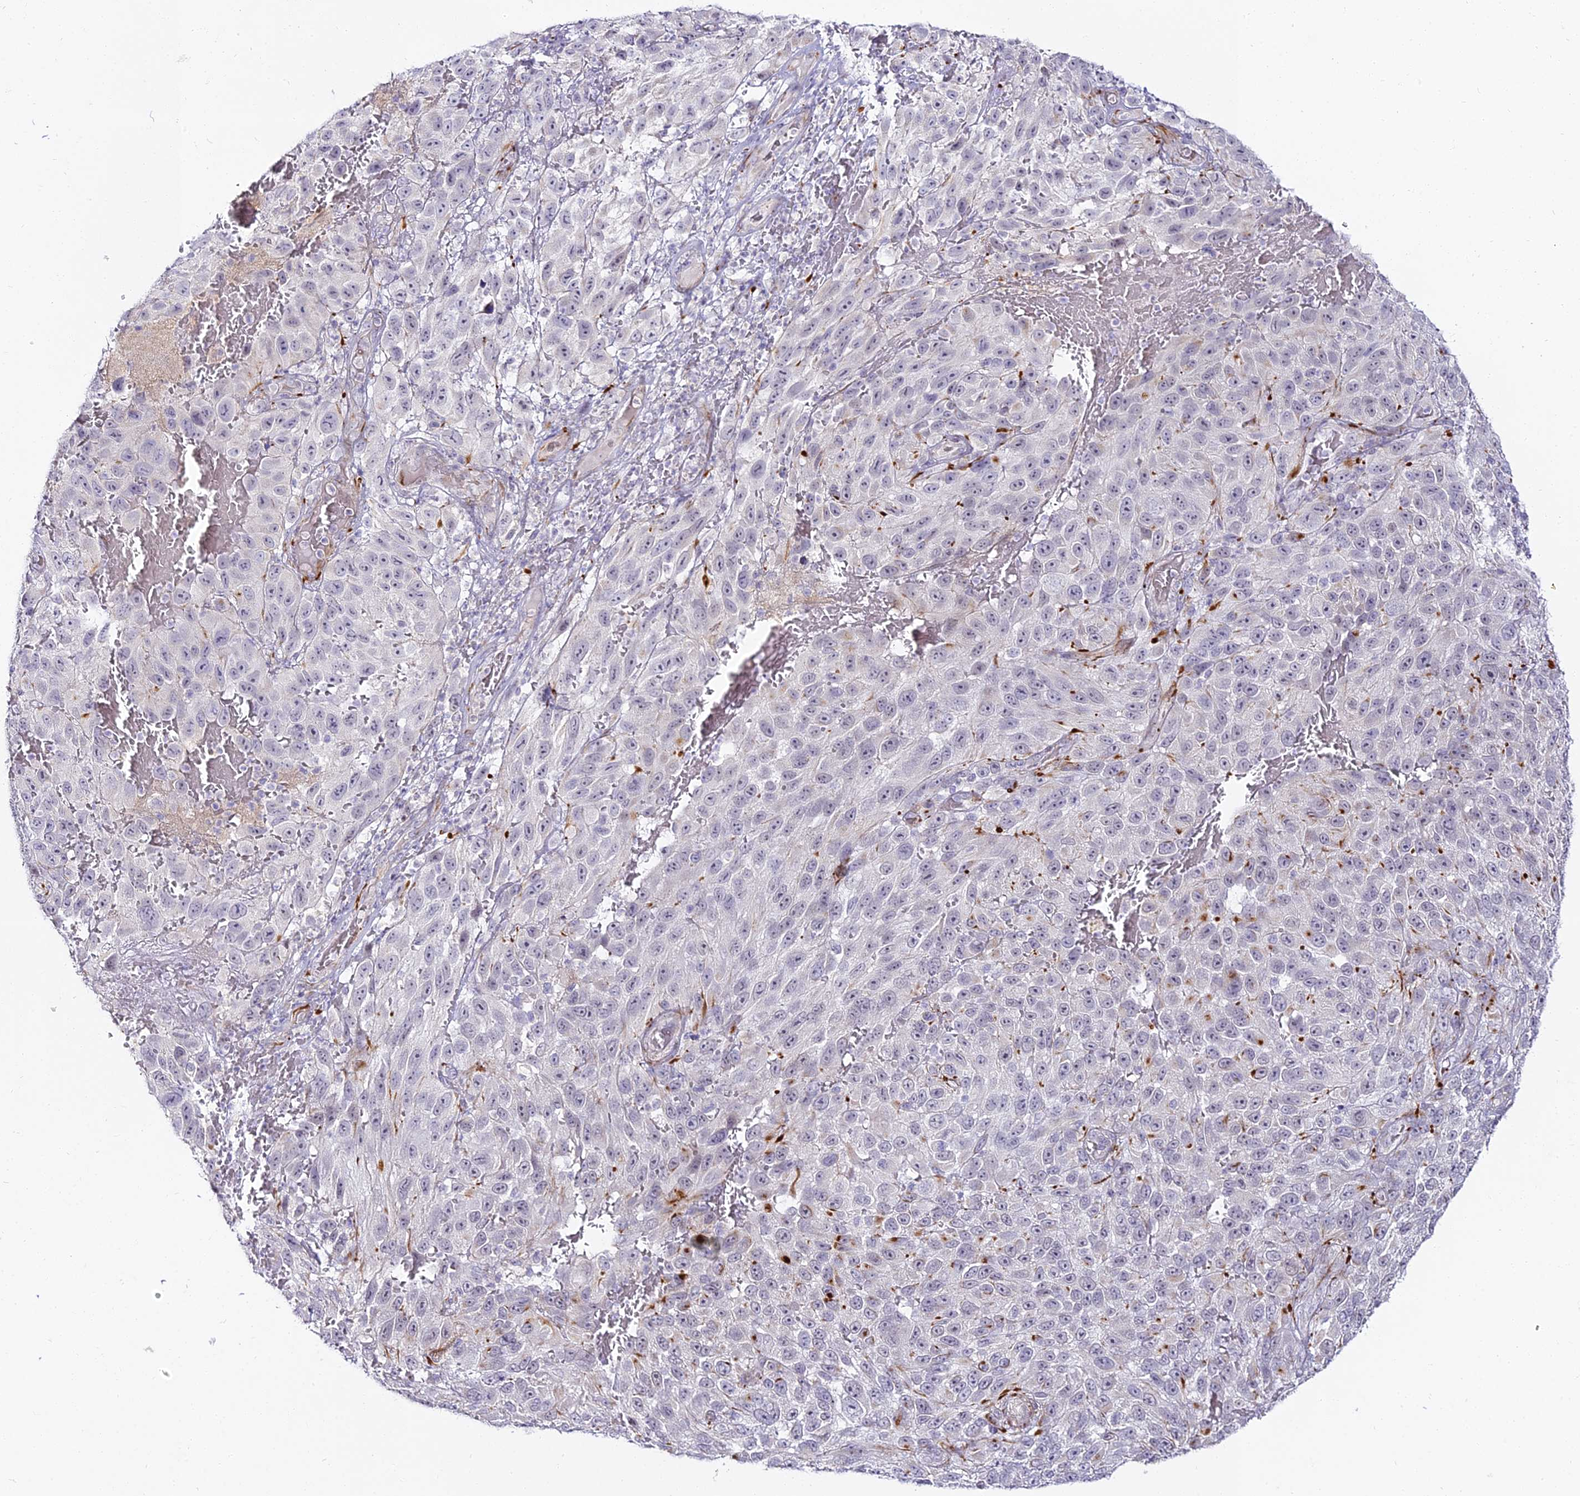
{"staining": {"intensity": "moderate", "quantity": "<25%", "location": "cytoplasmic/membranous"}, "tissue": "melanoma", "cell_type": "Tumor cells", "image_type": "cancer", "snomed": [{"axis": "morphology", "description": "Malignant melanoma, NOS"}, {"axis": "topography", "description": "Skin"}], "caption": "The immunohistochemical stain shows moderate cytoplasmic/membranous positivity in tumor cells of malignant melanoma tissue. (Stains: DAB in brown, nuclei in blue, Microscopy: brightfield microscopy at high magnification).", "gene": "ALPG", "patient": {"sex": "female", "age": 96}}